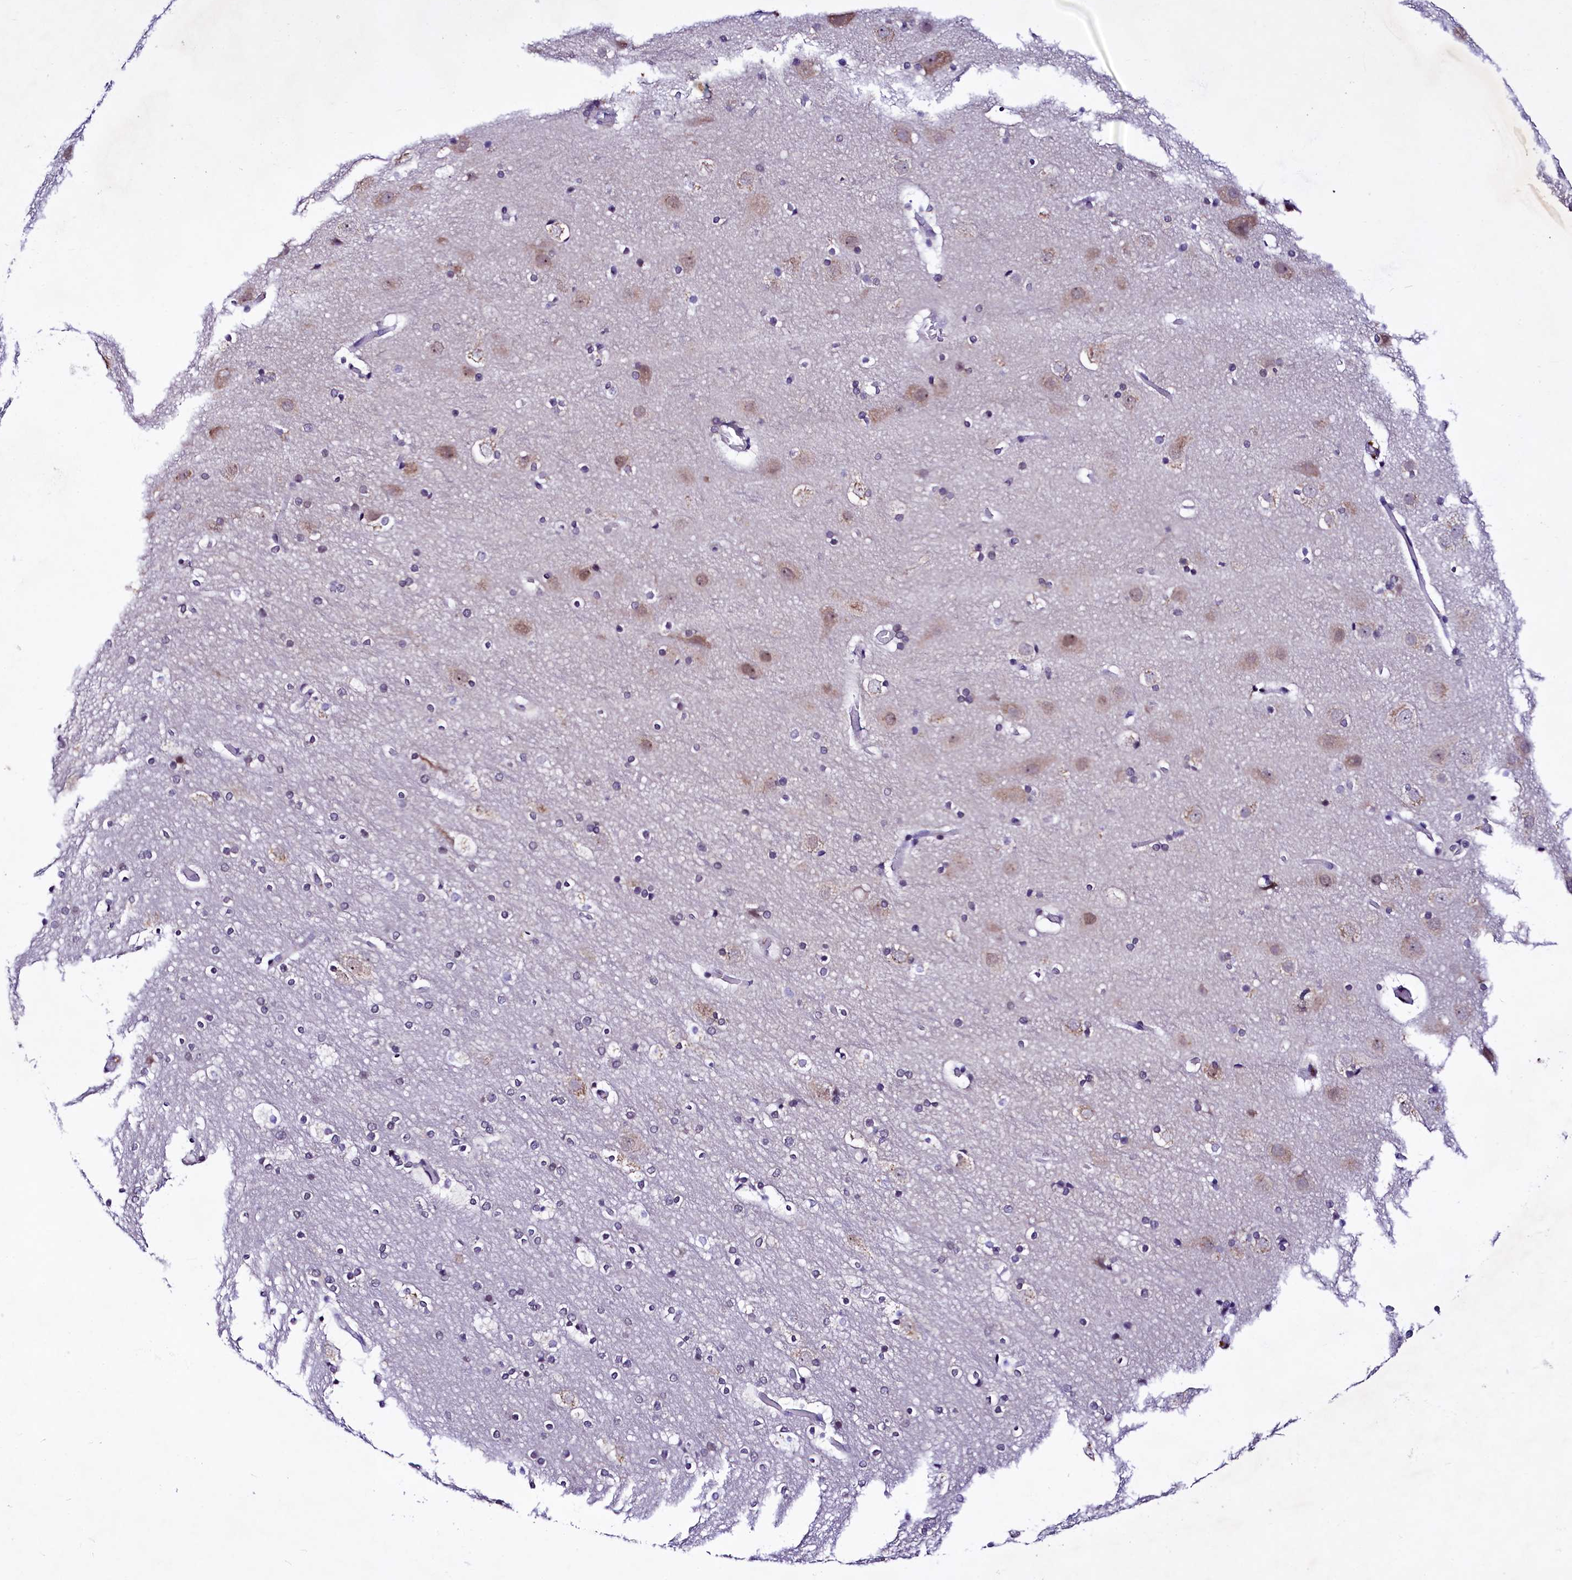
{"staining": {"intensity": "negative", "quantity": "none", "location": "none"}, "tissue": "cerebral cortex", "cell_type": "Endothelial cells", "image_type": "normal", "snomed": [{"axis": "morphology", "description": "Normal tissue, NOS"}, {"axis": "topography", "description": "Cerebral cortex"}], "caption": "Protein analysis of normal cerebral cortex shows no significant staining in endothelial cells.", "gene": "LEUTX", "patient": {"sex": "male", "age": 57}}